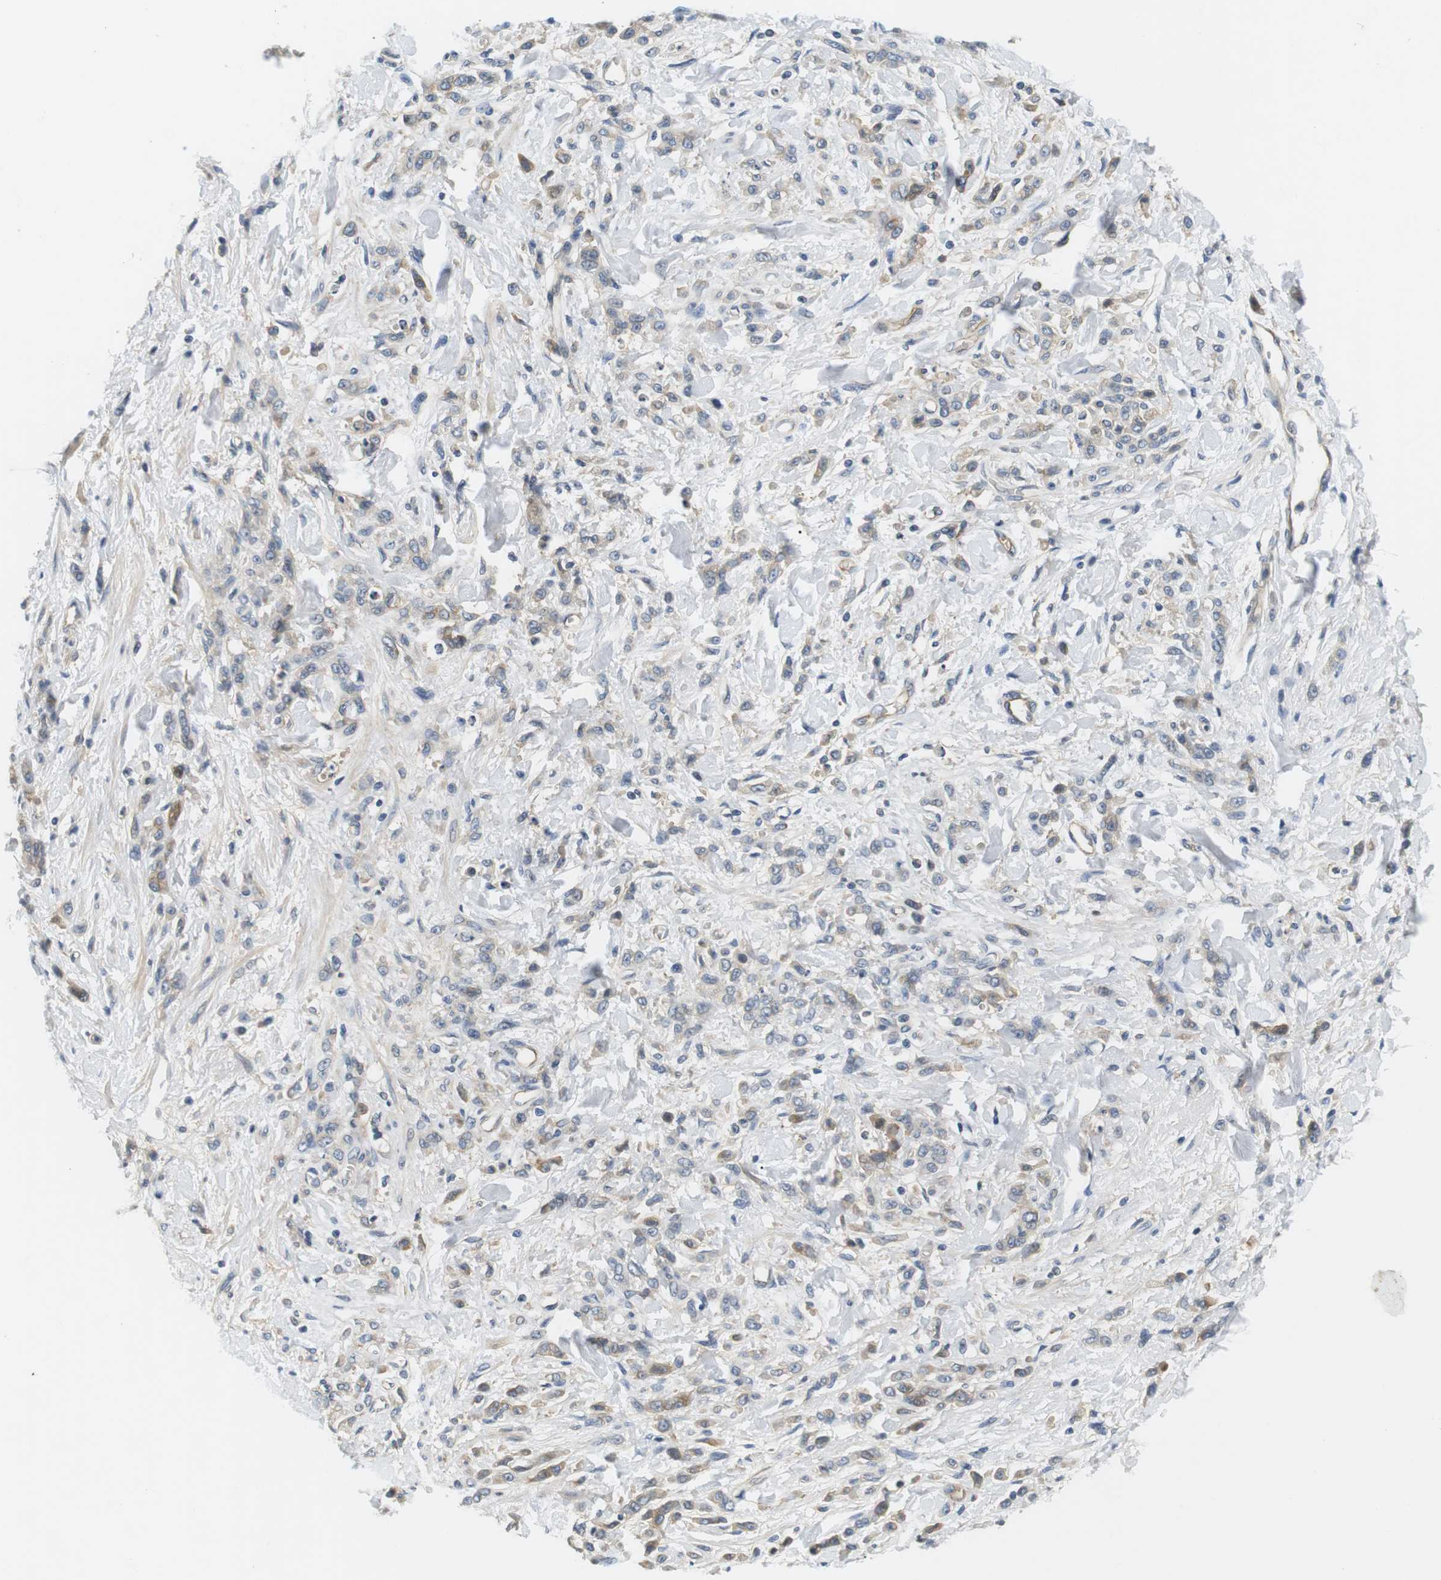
{"staining": {"intensity": "weak", "quantity": "<25%", "location": "cytoplasmic/membranous"}, "tissue": "stomach cancer", "cell_type": "Tumor cells", "image_type": "cancer", "snomed": [{"axis": "morphology", "description": "Normal tissue, NOS"}, {"axis": "morphology", "description": "Adenocarcinoma, NOS"}, {"axis": "topography", "description": "Stomach"}], "caption": "A high-resolution histopathology image shows immunohistochemistry (IHC) staining of stomach cancer (adenocarcinoma), which demonstrates no significant expression in tumor cells.", "gene": "SLC30A1", "patient": {"sex": "male", "age": 82}}